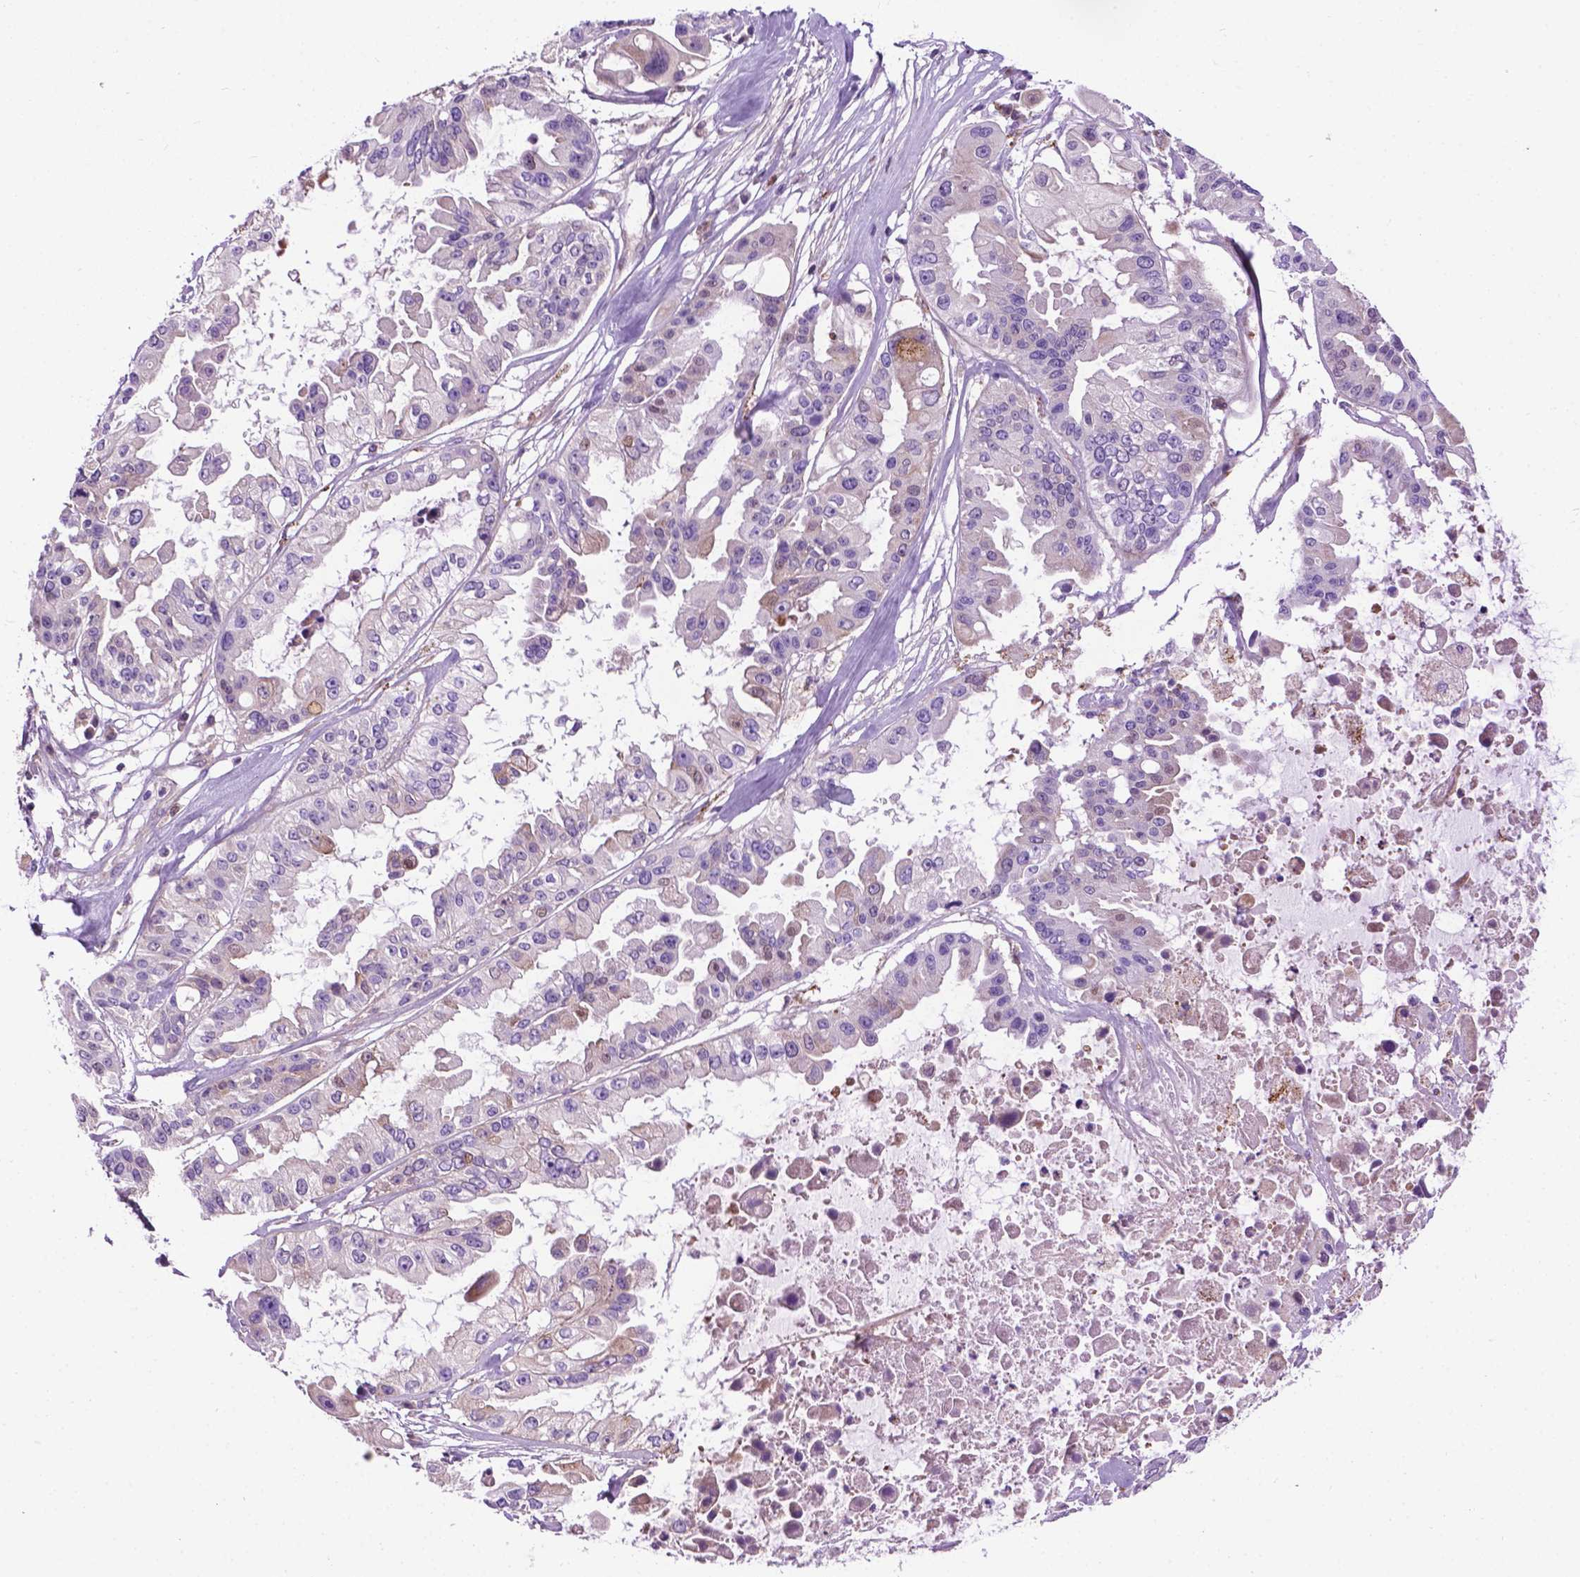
{"staining": {"intensity": "negative", "quantity": "none", "location": "none"}, "tissue": "ovarian cancer", "cell_type": "Tumor cells", "image_type": "cancer", "snomed": [{"axis": "morphology", "description": "Cystadenocarcinoma, serous, NOS"}, {"axis": "topography", "description": "Ovary"}], "caption": "IHC photomicrograph of serous cystadenocarcinoma (ovarian) stained for a protein (brown), which shows no positivity in tumor cells.", "gene": "TMEM132E", "patient": {"sex": "female", "age": 56}}